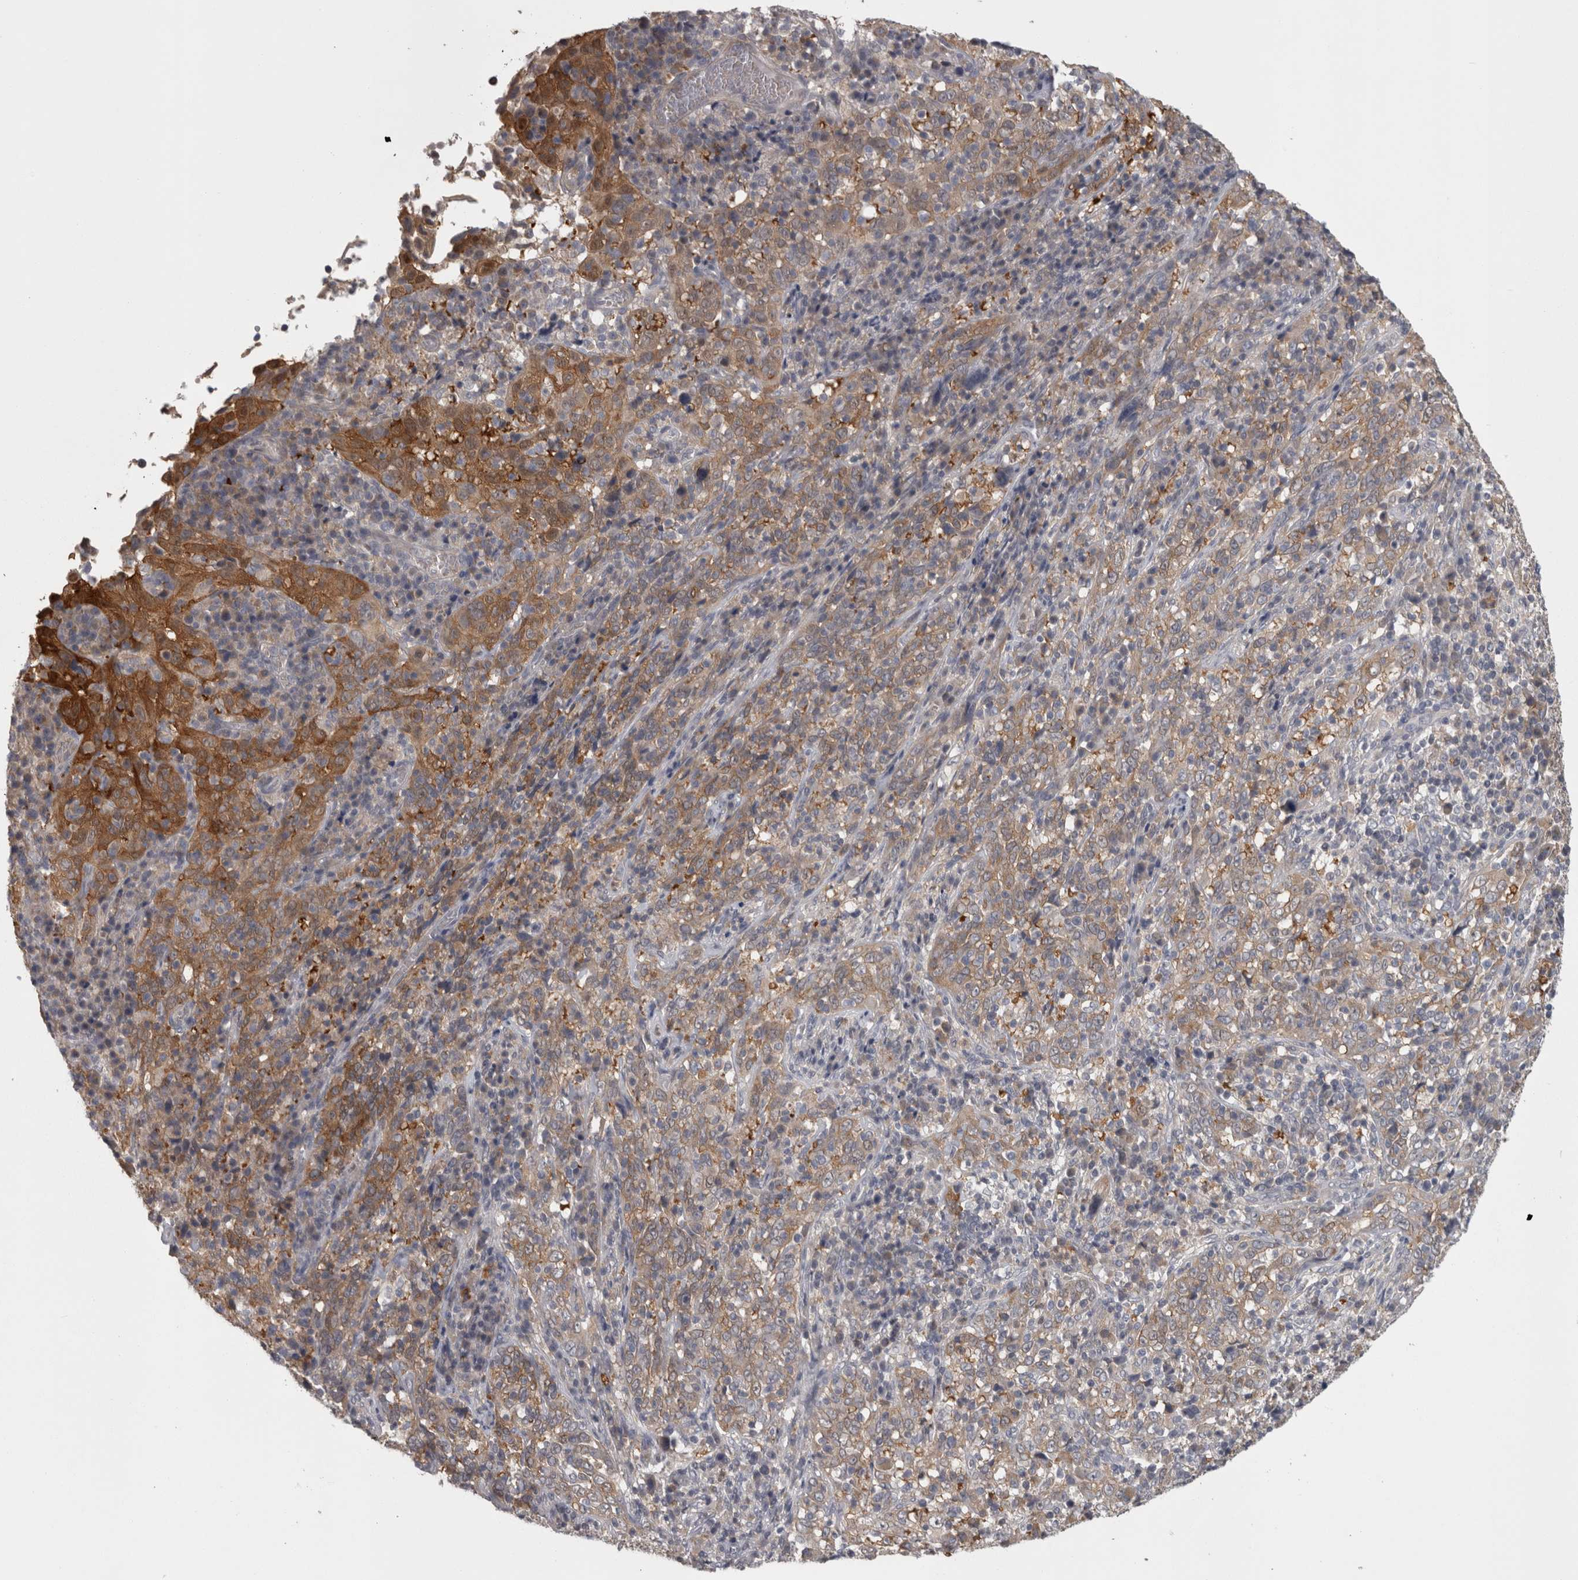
{"staining": {"intensity": "moderate", "quantity": ">75%", "location": "cytoplasmic/membranous"}, "tissue": "cervical cancer", "cell_type": "Tumor cells", "image_type": "cancer", "snomed": [{"axis": "morphology", "description": "Squamous cell carcinoma, NOS"}, {"axis": "topography", "description": "Cervix"}], "caption": "DAB immunohistochemical staining of squamous cell carcinoma (cervical) reveals moderate cytoplasmic/membranous protein staining in about >75% of tumor cells.", "gene": "PRKCI", "patient": {"sex": "female", "age": 46}}